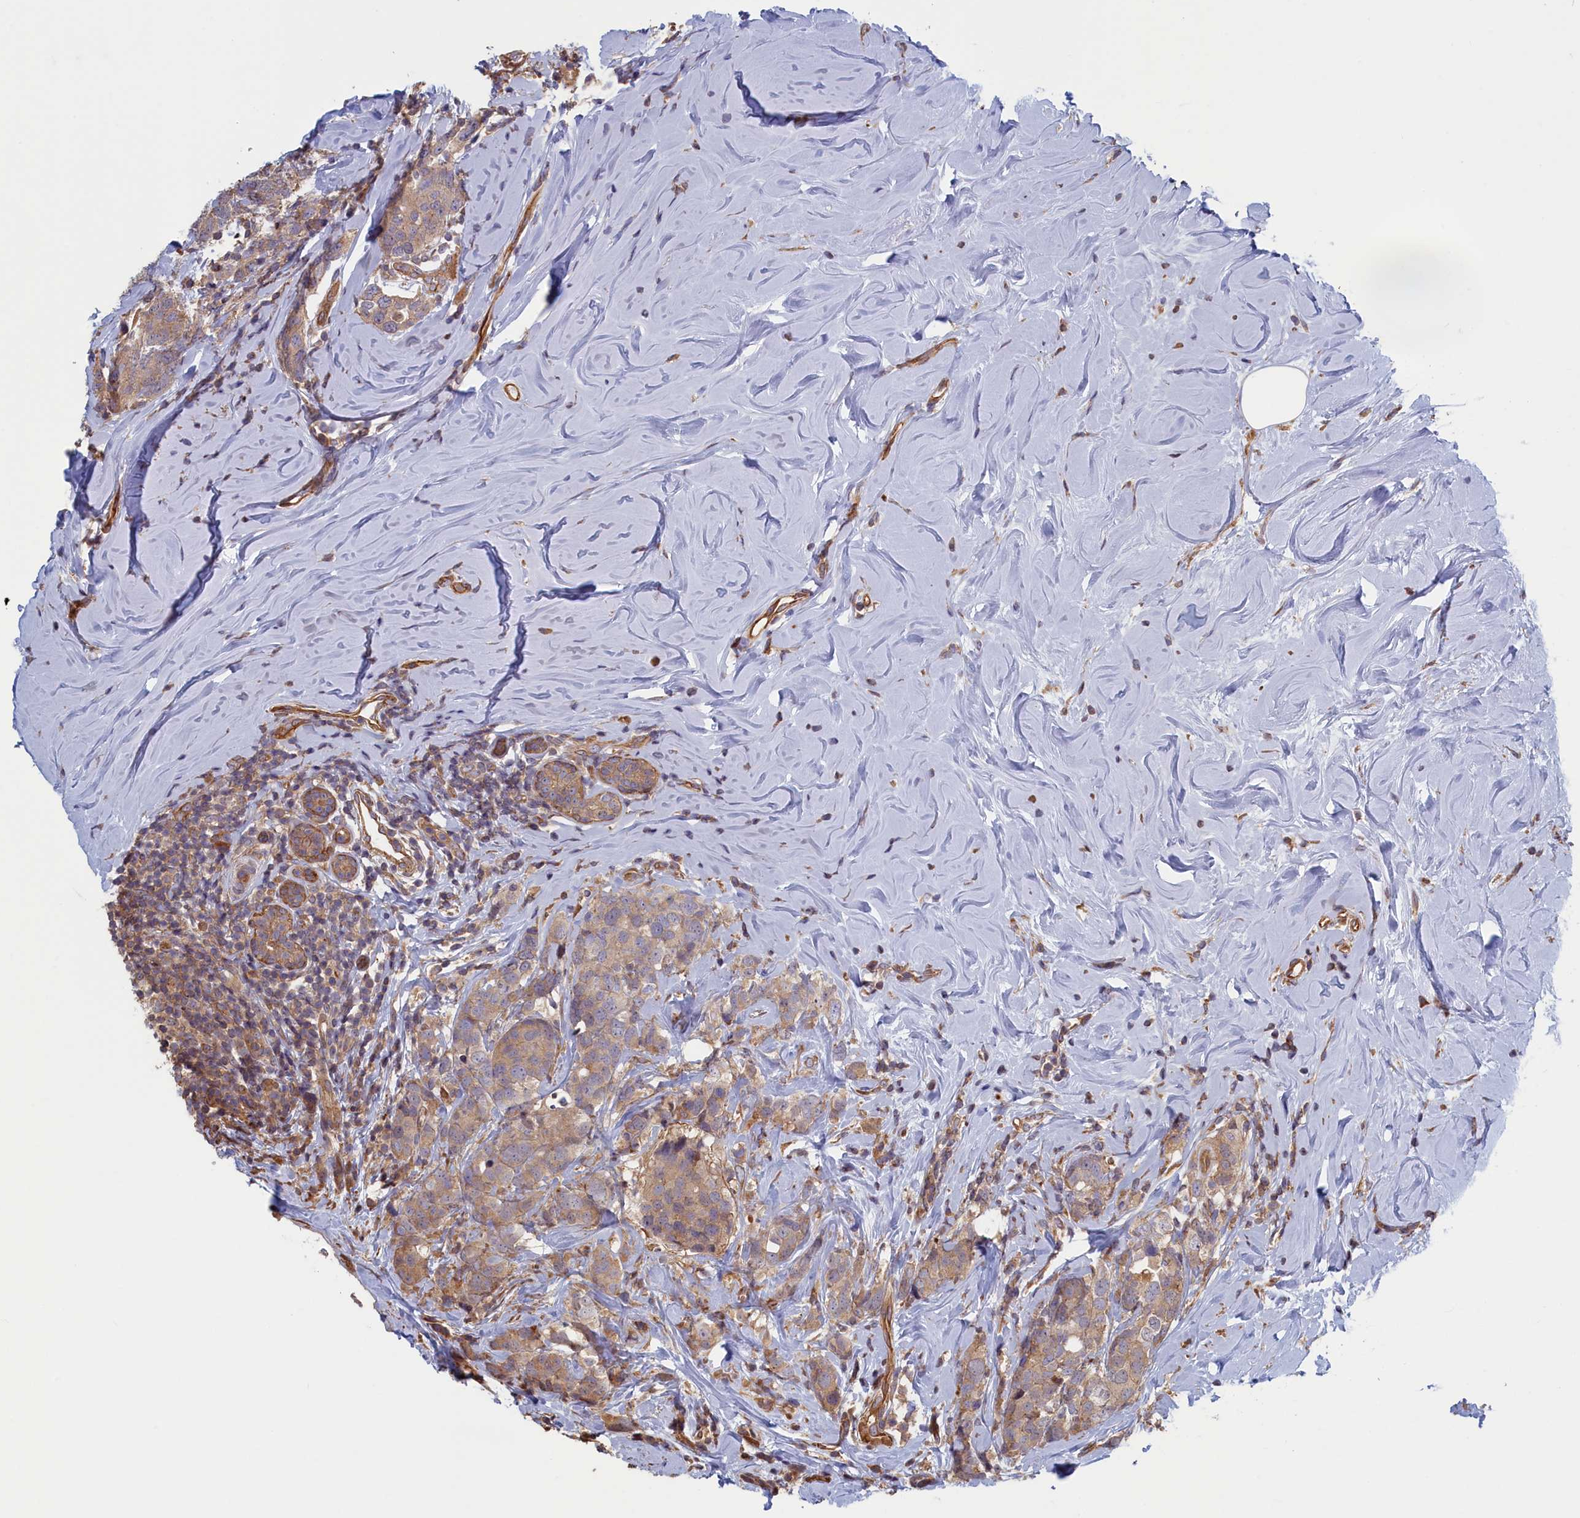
{"staining": {"intensity": "weak", "quantity": "25%-75%", "location": "cytoplasmic/membranous"}, "tissue": "breast cancer", "cell_type": "Tumor cells", "image_type": "cancer", "snomed": [{"axis": "morphology", "description": "Lobular carcinoma"}, {"axis": "topography", "description": "Breast"}], "caption": "Breast cancer (lobular carcinoma) stained with a protein marker displays weak staining in tumor cells.", "gene": "RILPL1", "patient": {"sex": "female", "age": 59}}